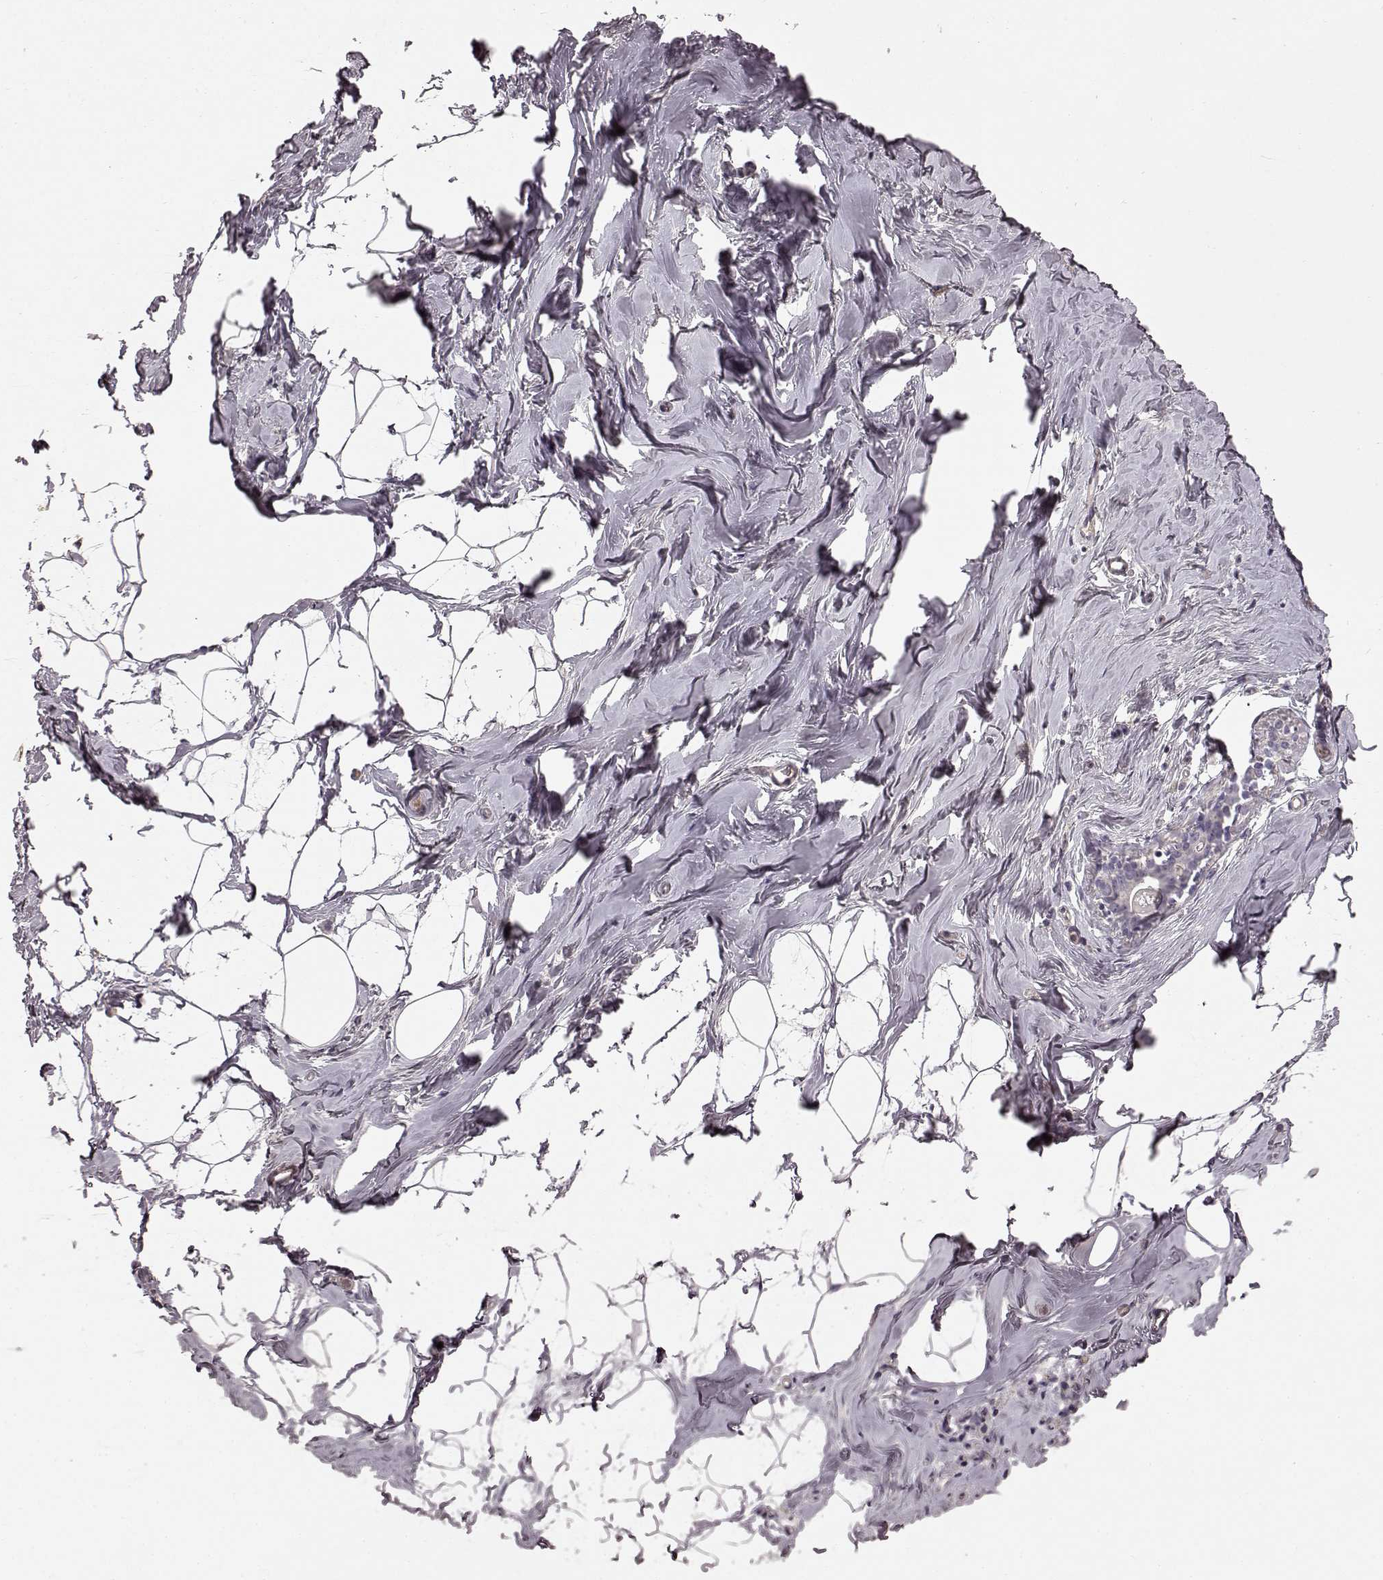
{"staining": {"intensity": "negative", "quantity": "none", "location": "none"}, "tissue": "breast", "cell_type": "Adipocytes", "image_type": "normal", "snomed": [{"axis": "morphology", "description": "Normal tissue, NOS"}, {"axis": "topography", "description": "Breast"}], "caption": "Immunohistochemistry (IHC) of benign breast exhibits no positivity in adipocytes. (DAB immunohistochemistry with hematoxylin counter stain).", "gene": "SLC22A18", "patient": {"sex": "female", "age": 32}}